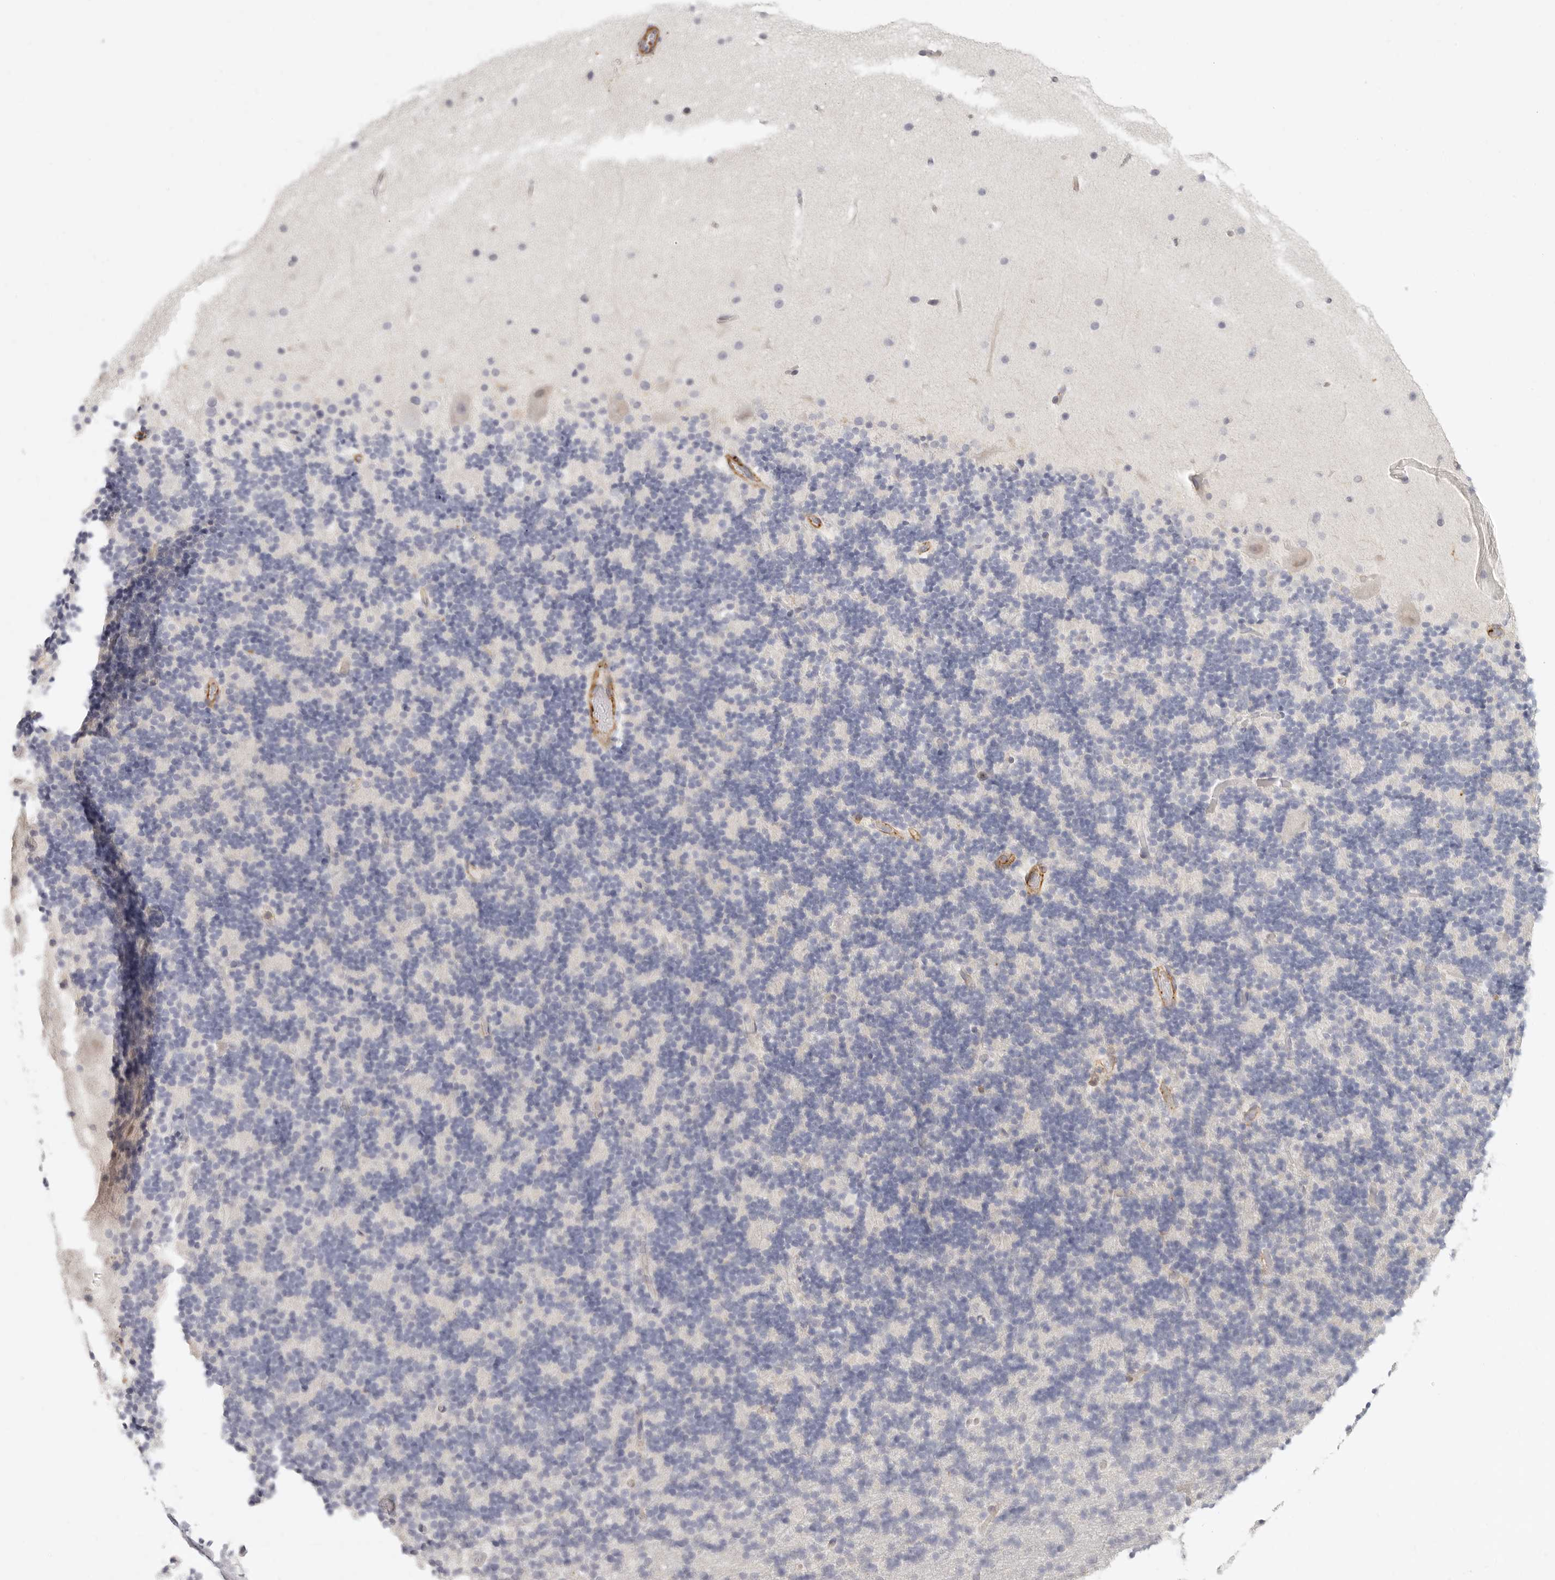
{"staining": {"intensity": "negative", "quantity": "none", "location": "none"}, "tissue": "cerebellum", "cell_type": "Cells in granular layer", "image_type": "normal", "snomed": [{"axis": "morphology", "description": "Normal tissue, NOS"}, {"axis": "topography", "description": "Cerebellum"}], "caption": "The photomicrograph reveals no staining of cells in granular layer in benign cerebellum. Brightfield microscopy of IHC stained with DAB (brown) and hematoxylin (blue), captured at high magnification.", "gene": "NIBAN1", "patient": {"sex": "male", "age": 57}}